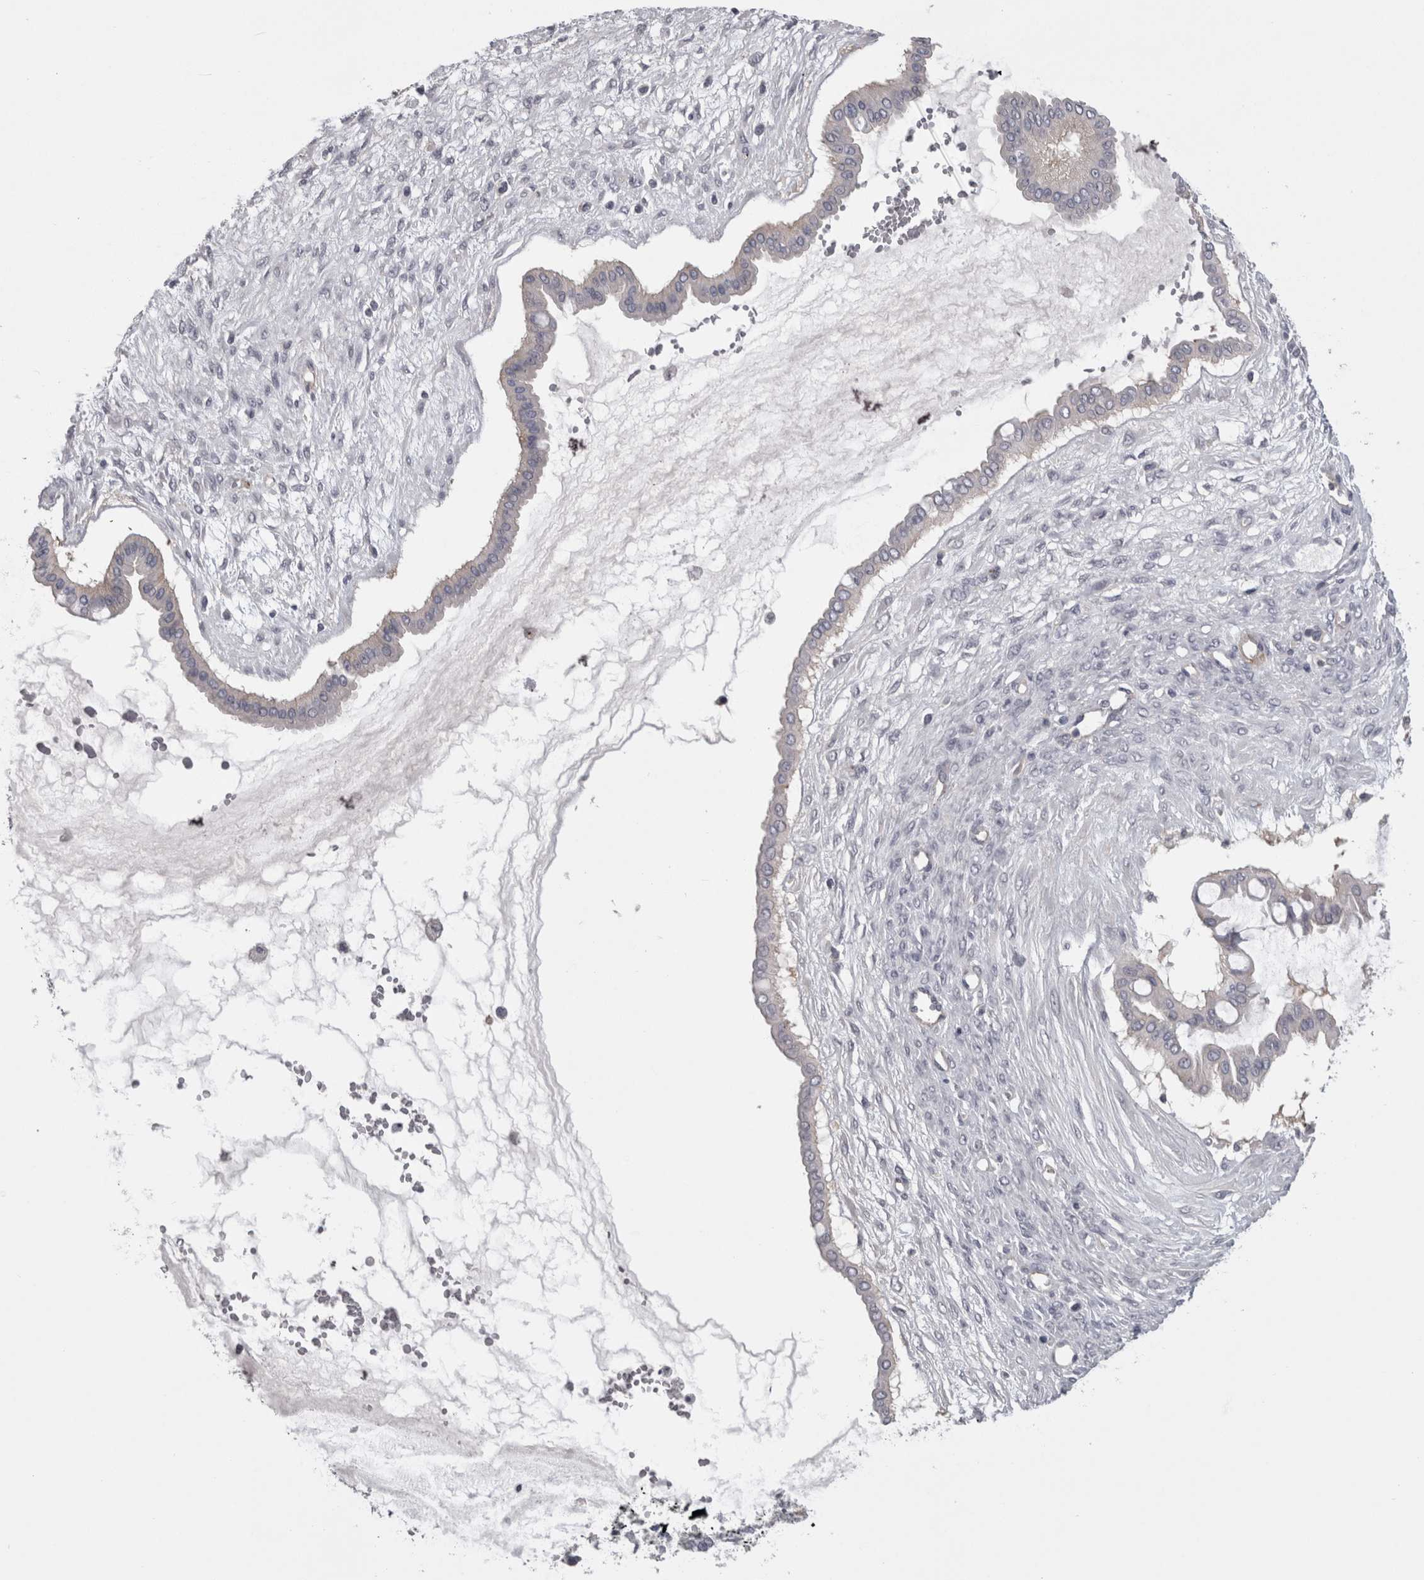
{"staining": {"intensity": "negative", "quantity": "none", "location": "none"}, "tissue": "ovarian cancer", "cell_type": "Tumor cells", "image_type": "cancer", "snomed": [{"axis": "morphology", "description": "Cystadenocarcinoma, mucinous, NOS"}, {"axis": "topography", "description": "Ovary"}], "caption": "This is an IHC histopathology image of ovarian cancer (mucinous cystadenocarcinoma). There is no positivity in tumor cells.", "gene": "LYZL6", "patient": {"sex": "female", "age": 73}}